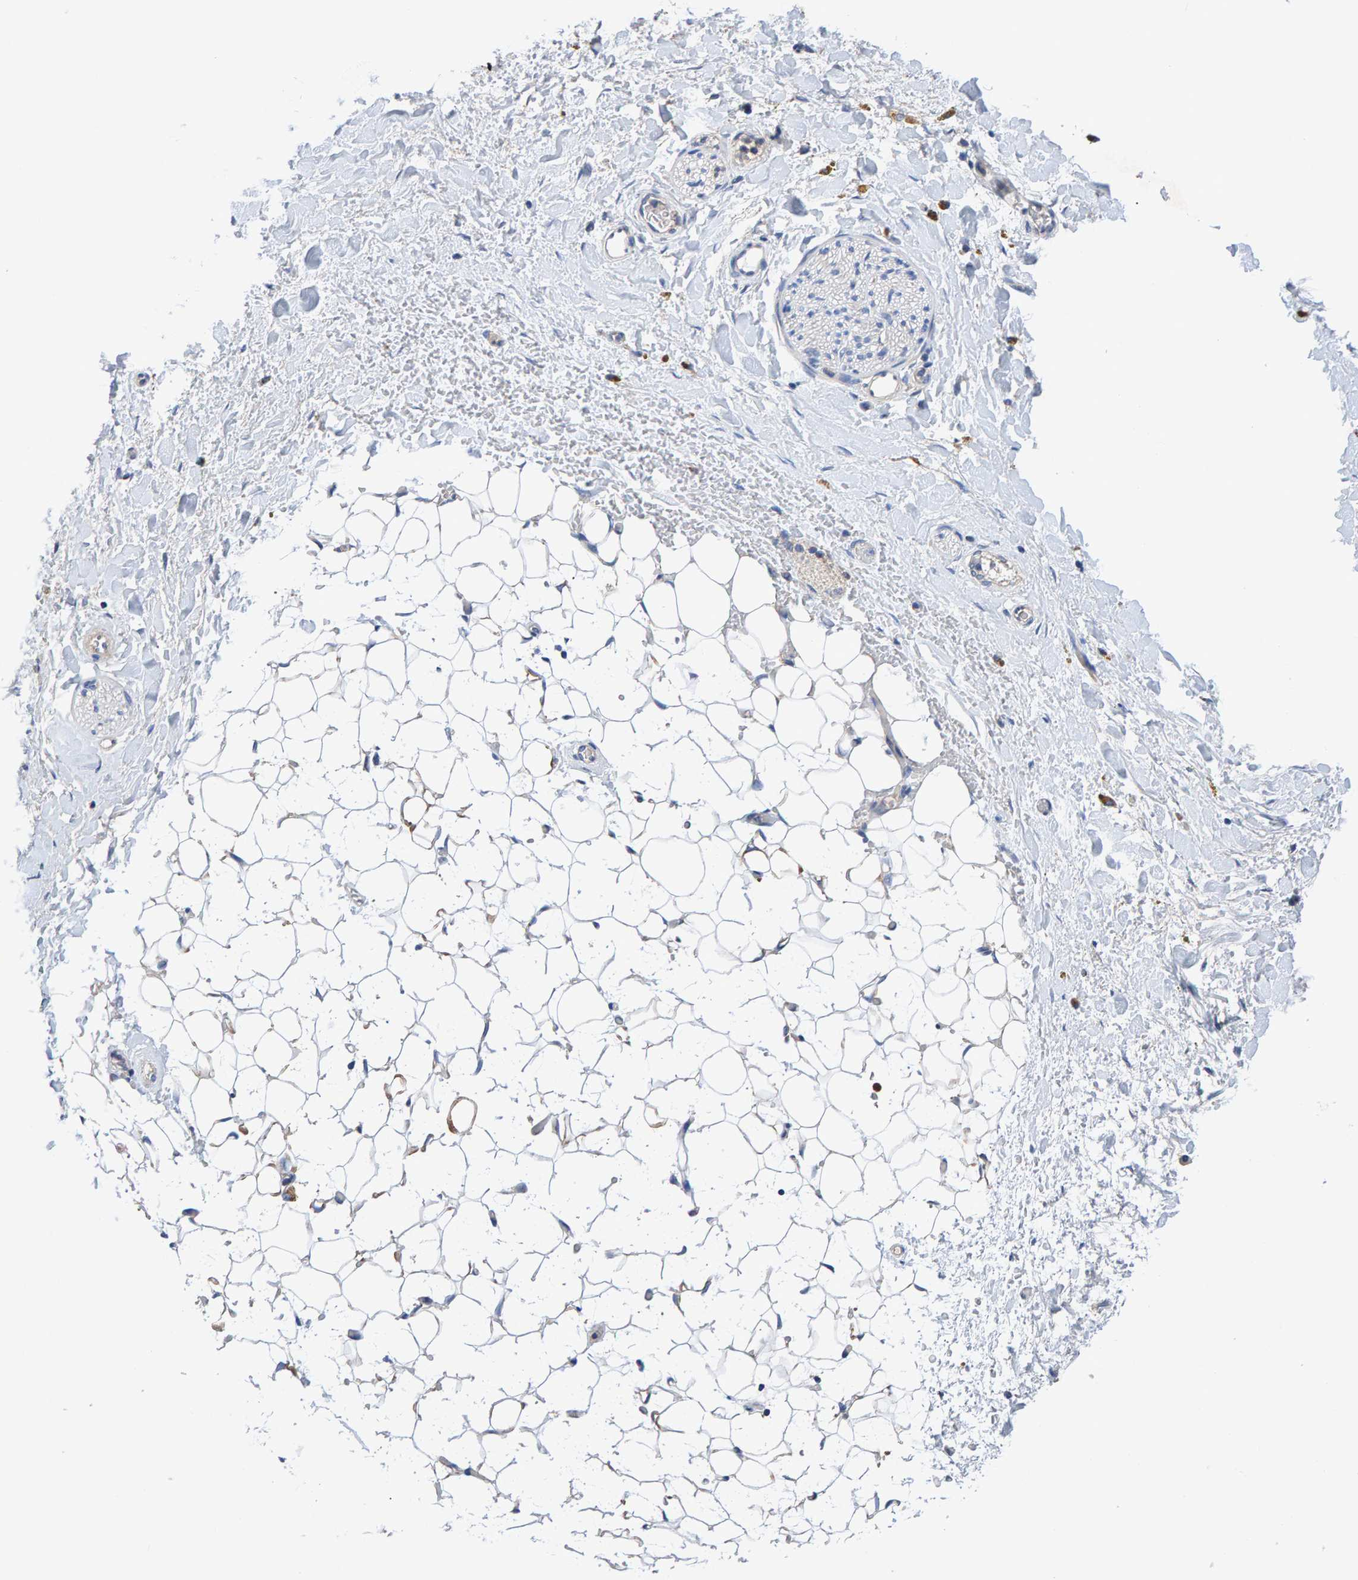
{"staining": {"intensity": "negative", "quantity": "none", "location": "none"}, "tissue": "adipose tissue", "cell_type": "Adipocytes", "image_type": "normal", "snomed": [{"axis": "morphology", "description": "Normal tissue, NOS"}, {"axis": "topography", "description": "Kidney"}, {"axis": "topography", "description": "Peripheral nerve tissue"}], "caption": "Immunohistochemistry micrograph of benign adipose tissue stained for a protein (brown), which demonstrates no expression in adipocytes. (DAB (3,3'-diaminobenzidine) IHC visualized using brightfield microscopy, high magnification).", "gene": "EFR3A", "patient": {"sex": "male", "age": 7}}